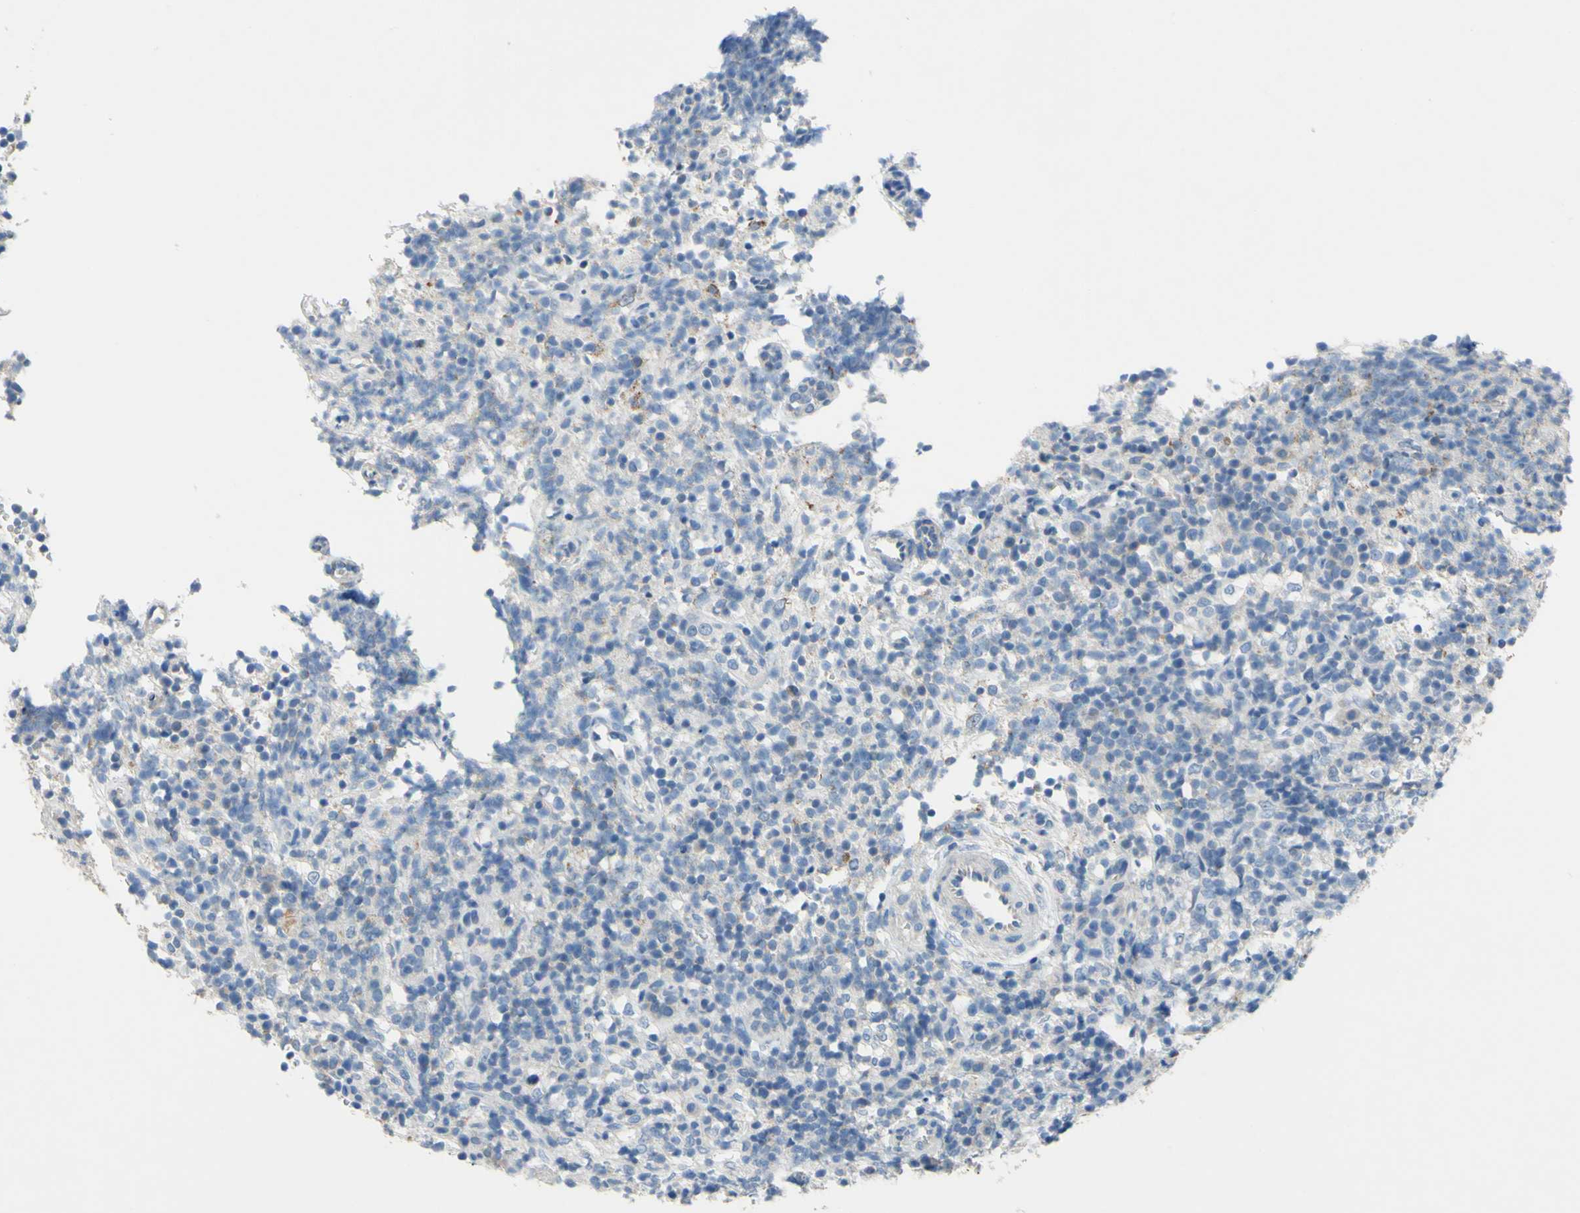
{"staining": {"intensity": "weak", "quantity": "<25%", "location": "cytoplasmic/membranous"}, "tissue": "lymphoma", "cell_type": "Tumor cells", "image_type": "cancer", "snomed": [{"axis": "morphology", "description": "Malignant lymphoma, non-Hodgkin's type, High grade"}, {"axis": "topography", "description": "Lymph node"}], "caption": "Lymphoma was stained to show a protein in brown. There is no significant expression in tumor cells.", "gene": "CDH10", "patient": {"sex": "female", "age": 76}}